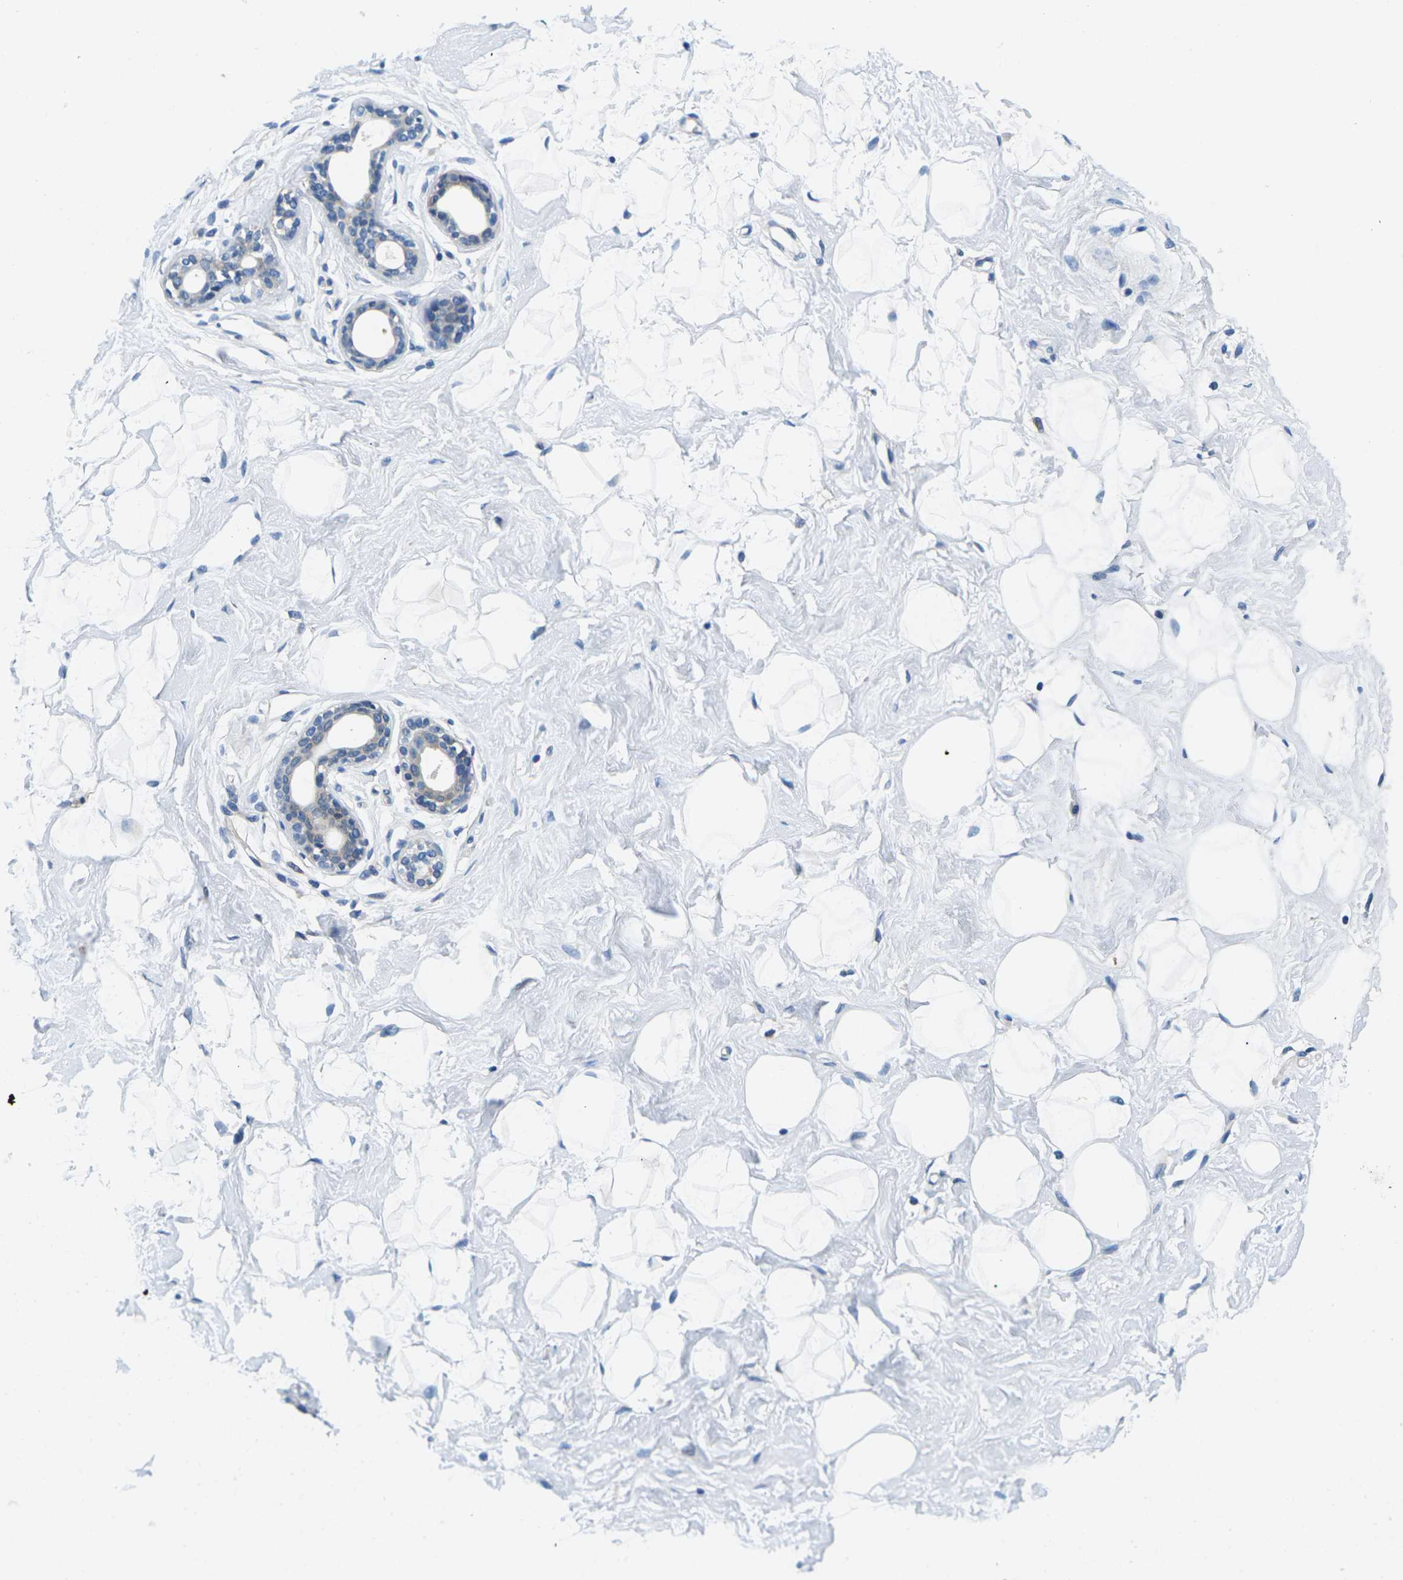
{"staining": {"intensity": "negative", "quantity": "<25%", "location": "none"}, "tissue": "breast", "cell_type": "Adipocytes", "image_type": "normal", "snomed": [{"axis": "morphology", "description": "Normal tissue, NOS"}, {"axis": "topography", "description": "Breast"}], "caption": "Human breast stained for a protein using IHC reveals no expression in adipocytes.", "gene": "TSPAN2", "patient": {"sex": "female", "age": 23}}